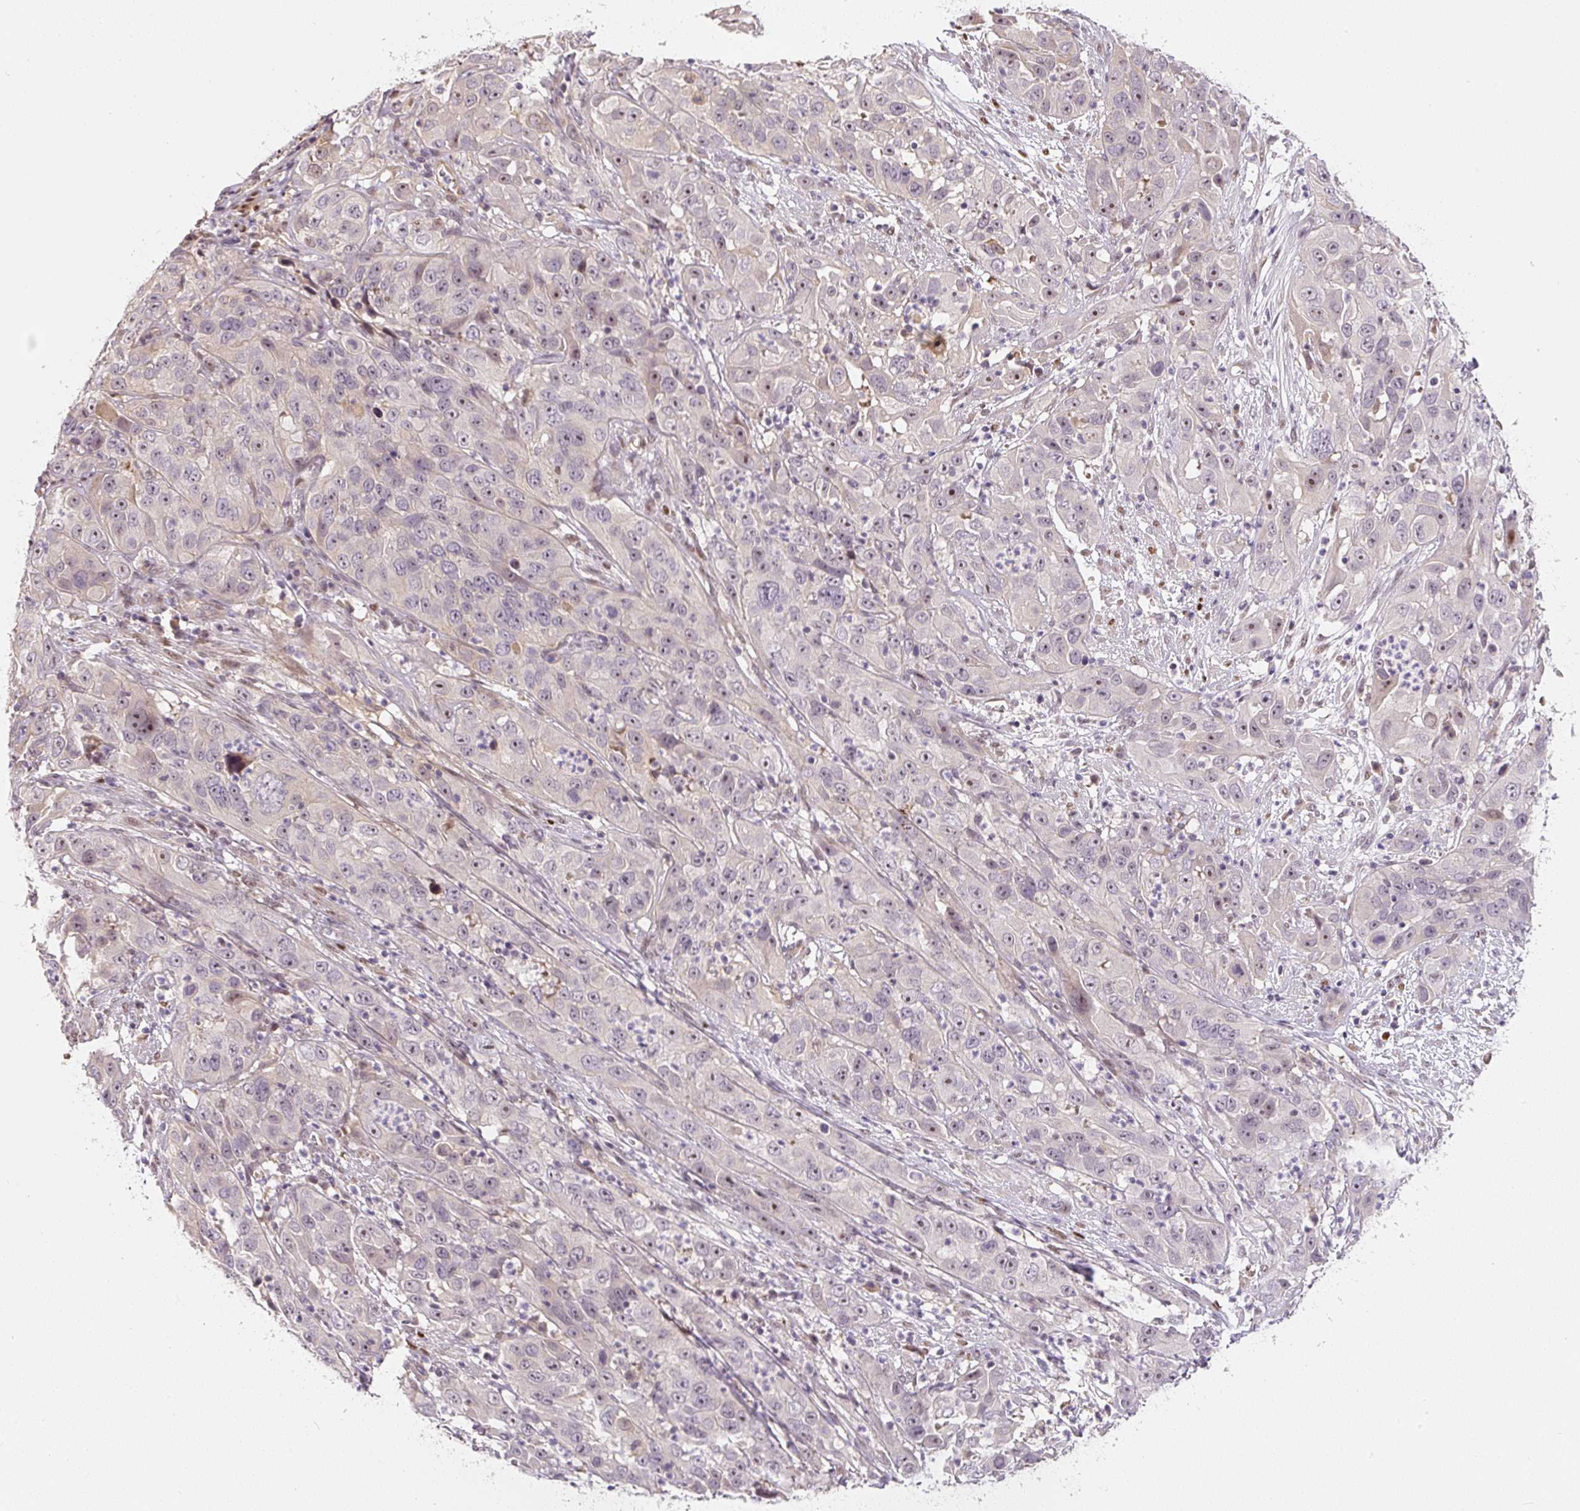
{"staining": {"intensity": "weak", "quantity": "25%-75%", "location": "nuclear"}, "tissue": "cervical cancer", "cell_type": "Tumor cells", "image_type": "cancer", "snomed": [{"axis": "morphology", "description": "Squamous cell carcinoma, NOS"}, {"axis": "topography", "description": "Cervix"}], "caption": "A brown stain shows weak nuclear staining of a protein in squamous cell carcinoma (cervical) tumor cells.", "gene": "PWWP3B", "patient": {"sex": "female", "age": 32}}